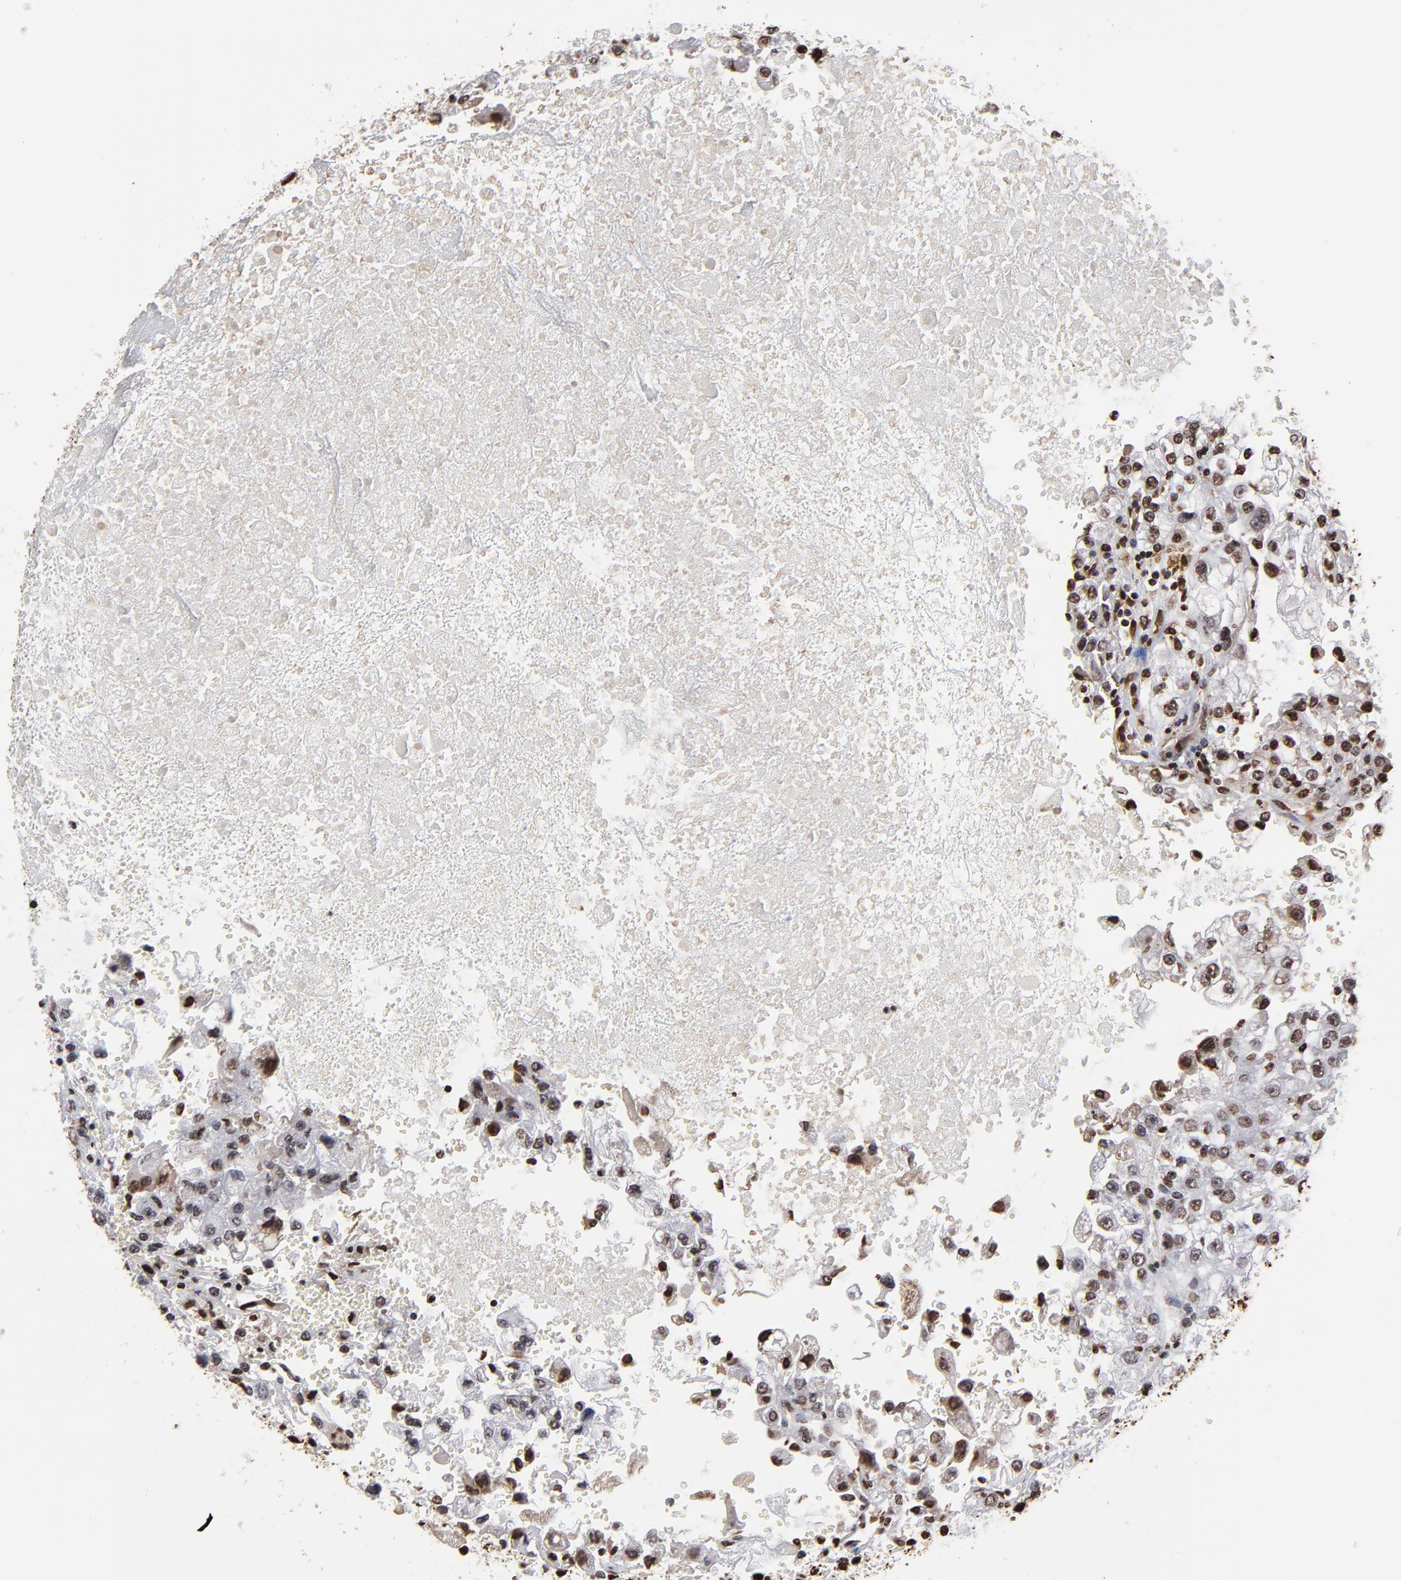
{"staining": {"intensity": "strong", "quantity": ">75%", "location": "nuclear"}, "tissue": "renal cancer", "cell_type": "Tumor cells", "image_type": "cancer", "snomed": [{"axis": "morphology", "description": "Adenocarcinoma, NOS"}, {"axis": "topography", "description": "Kidney"}], "caption": "There is high levels of strong nuclear expression in tumor cells of adenocarcinoma (renal), as demonstrated by immunohistochemical staining (brown color).", "gene": "ZNF544", "patient": {"sex": "female", "age": 83}}